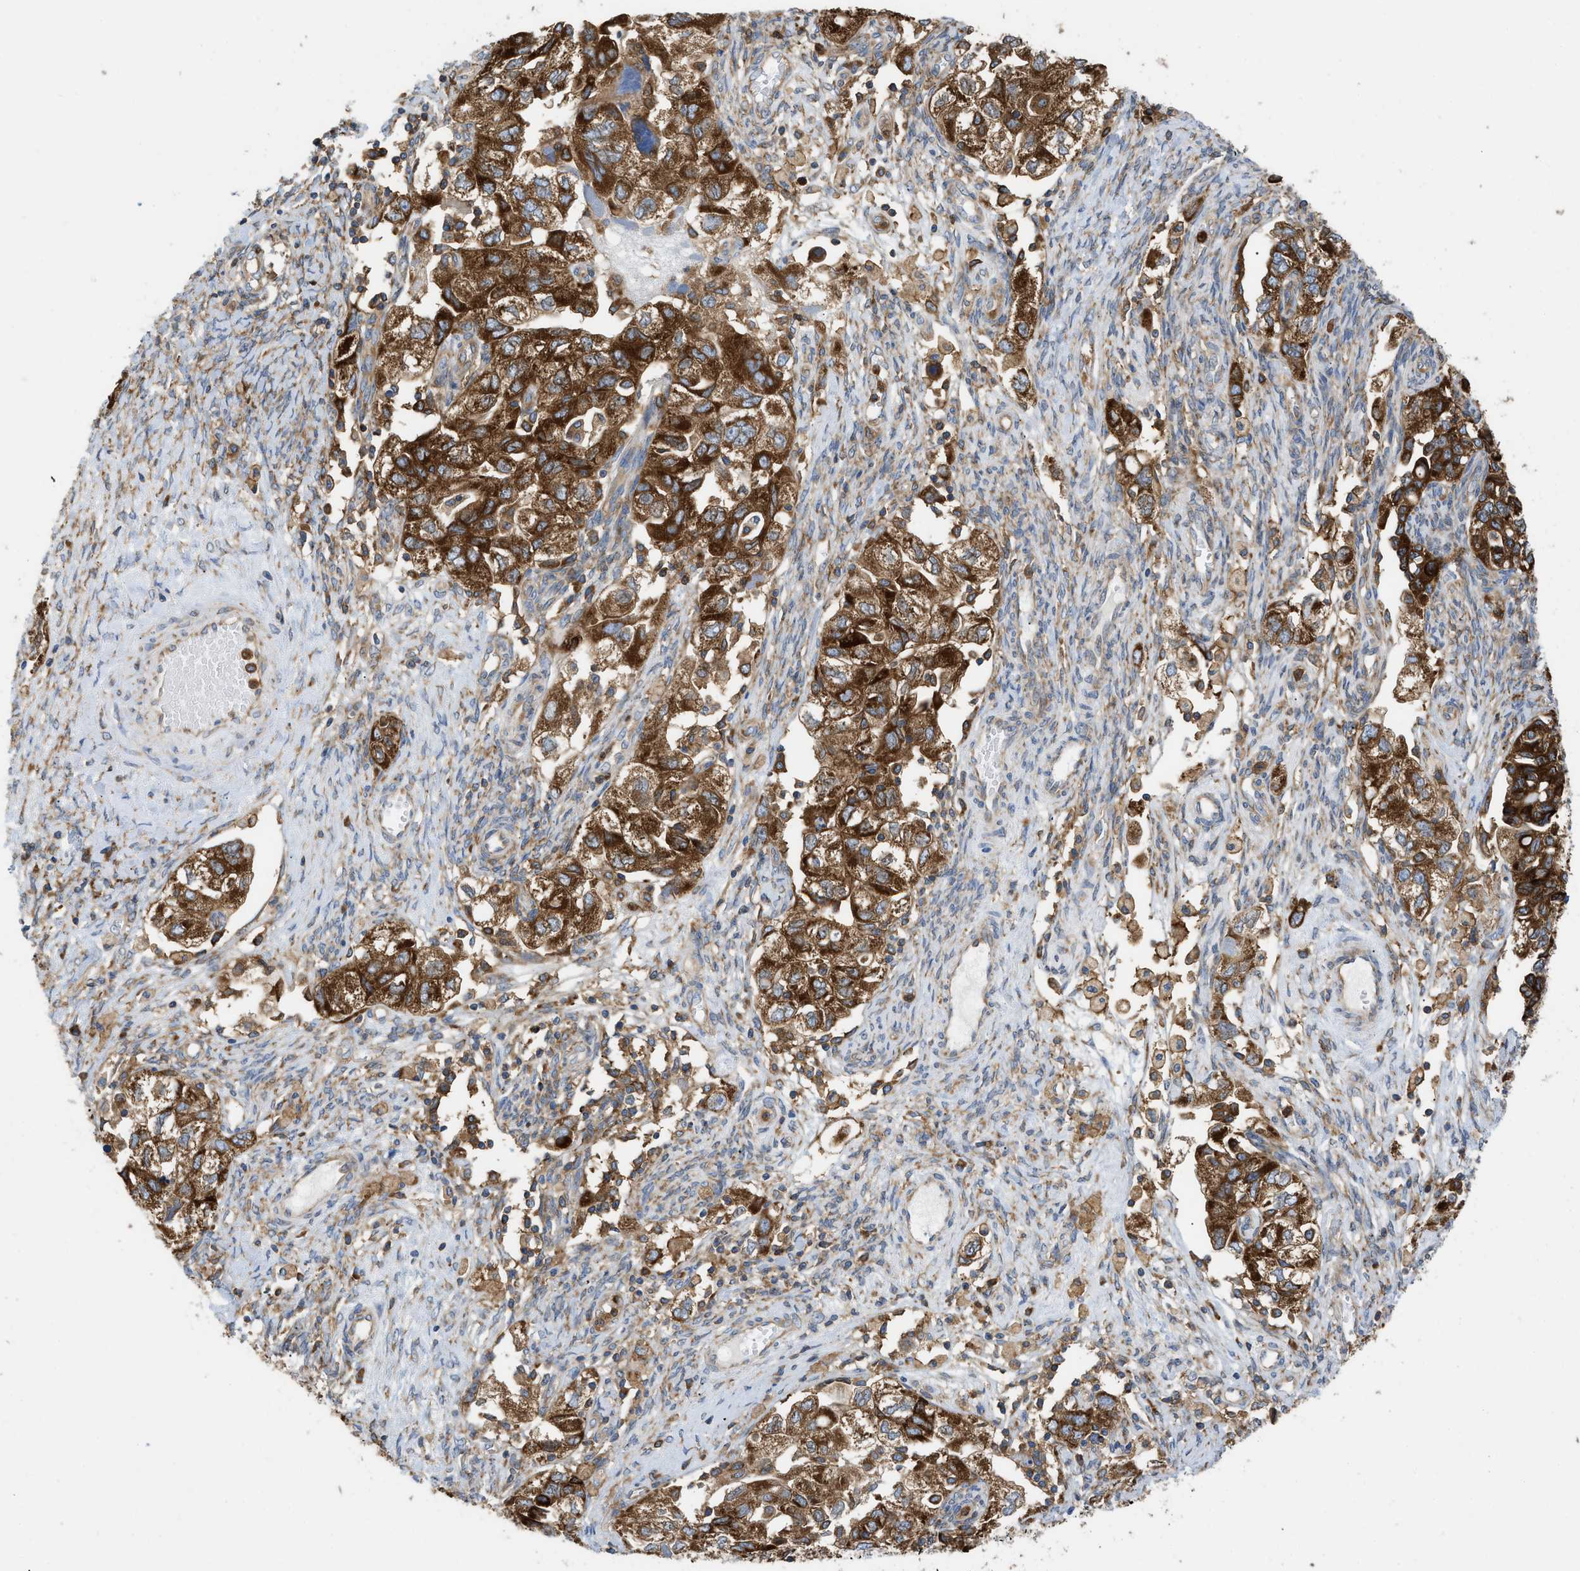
{"staining": {"intensity": "strong", "quantity": ">75%", "location": "cytoplasmic/membranous"}, "tissue": "ovarian cancer", "cell_type": "Tumor cells", "image_type": "cancer", "snomed": [{"axis": "morphology", "description": "Carcinoma, NOS"}, {"axis": "morphology", "description": "Cystadenocarcinoma, serous, NOS"}, {"axis": "topography", "description": "Ovary"}], "caption": "Tumor cells demonstrate high levels of strong cytoplasmic/membranous expression in approximately >75% of cells in human ovarian cancer. Nuclei are stained in blue.", "gene": "GPAT4", "patient": {"sex": "female", "age": 69}}